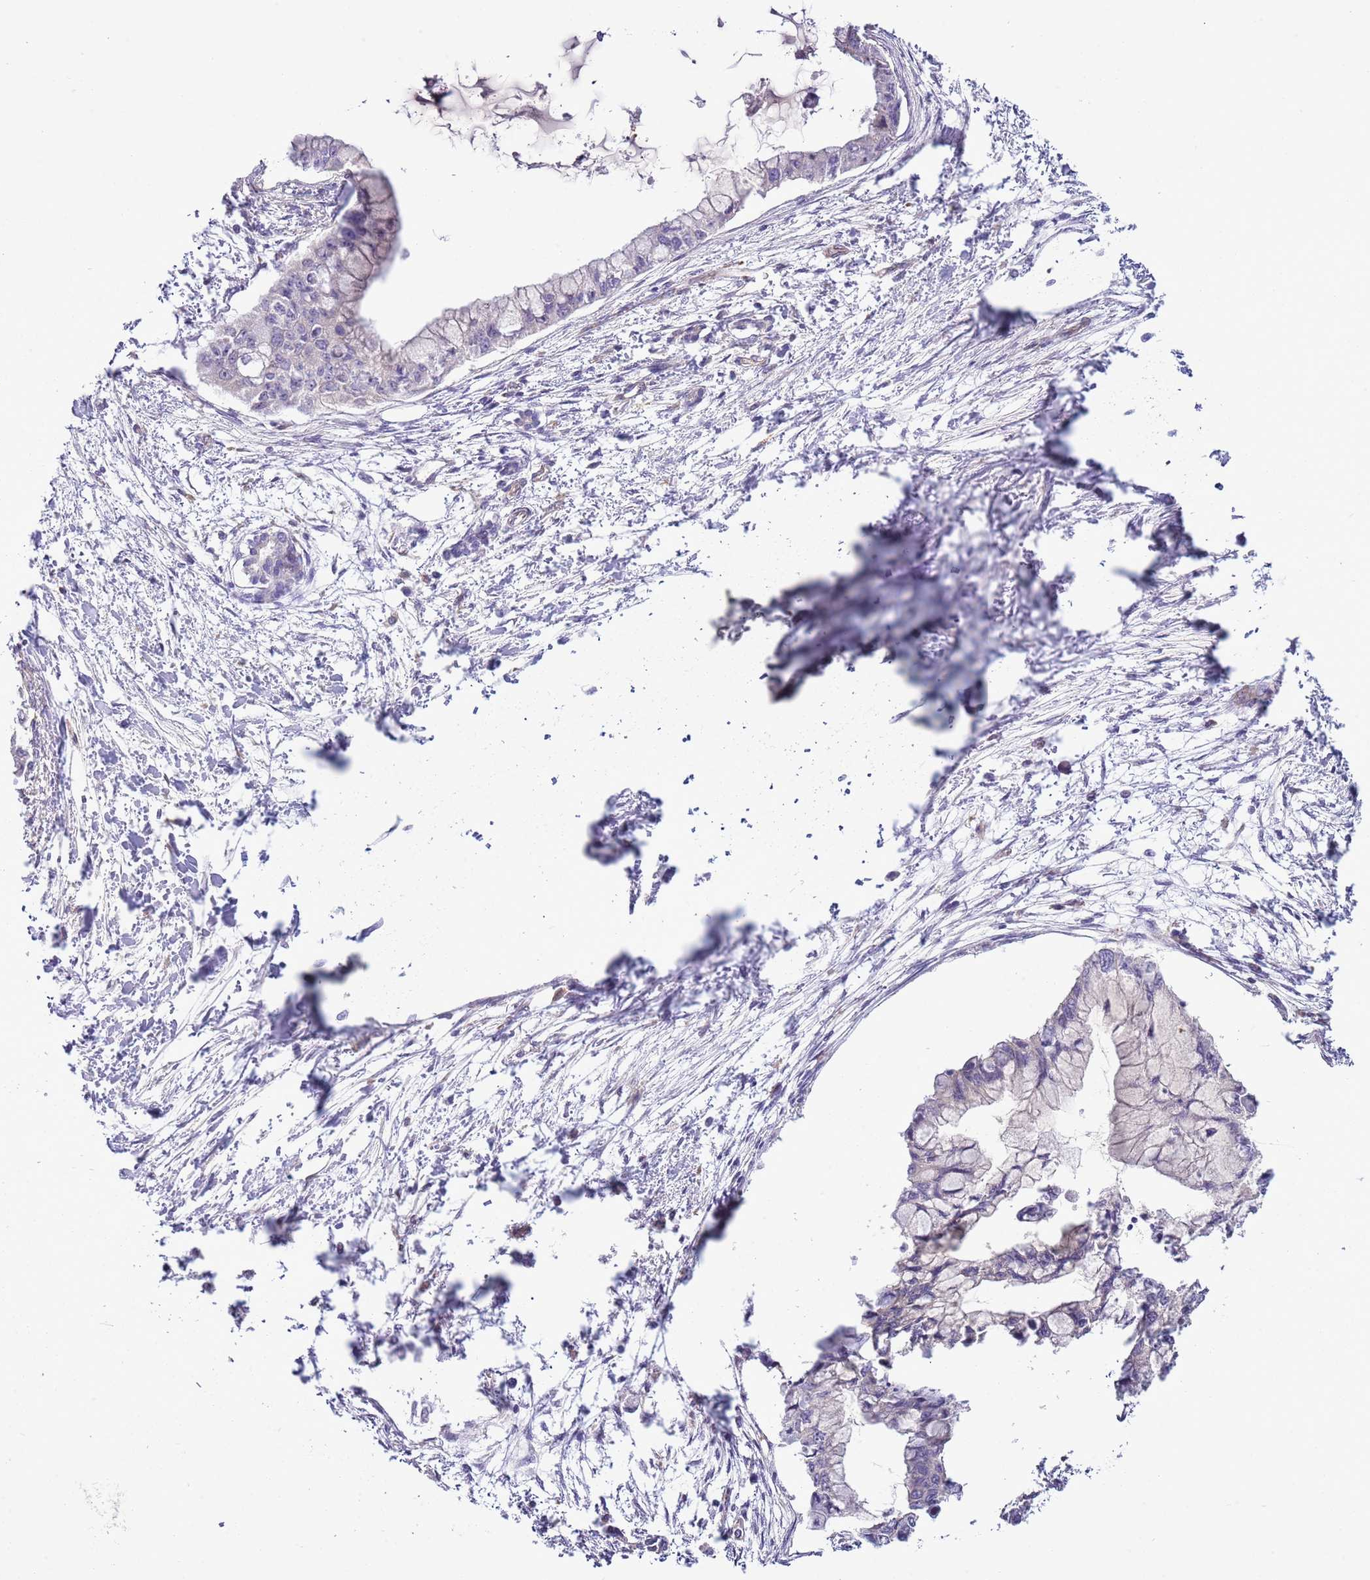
{"staining": {"intensity": "weak", "quantity": "25%-75%", "location": "cytoplasmic/membranous"}, "tissue": "pancreatic cancer", "cell_type": "Tumor cells", "image_type": "cancer", "snomed": [{"axis": "morphology", "description": "Adenocarcinoma, NOS"}, {"axis": "topography", "description": "Pancreas"}], "caption": "Approximately 25%-75% of tumor cells in pancreatic cancer show weak cytoplasmic/membranous protein expression as visualized by brown immunohistochemical staining.", "gene": "LPIN2", "patient": {"sex": "male", "age": 48}}